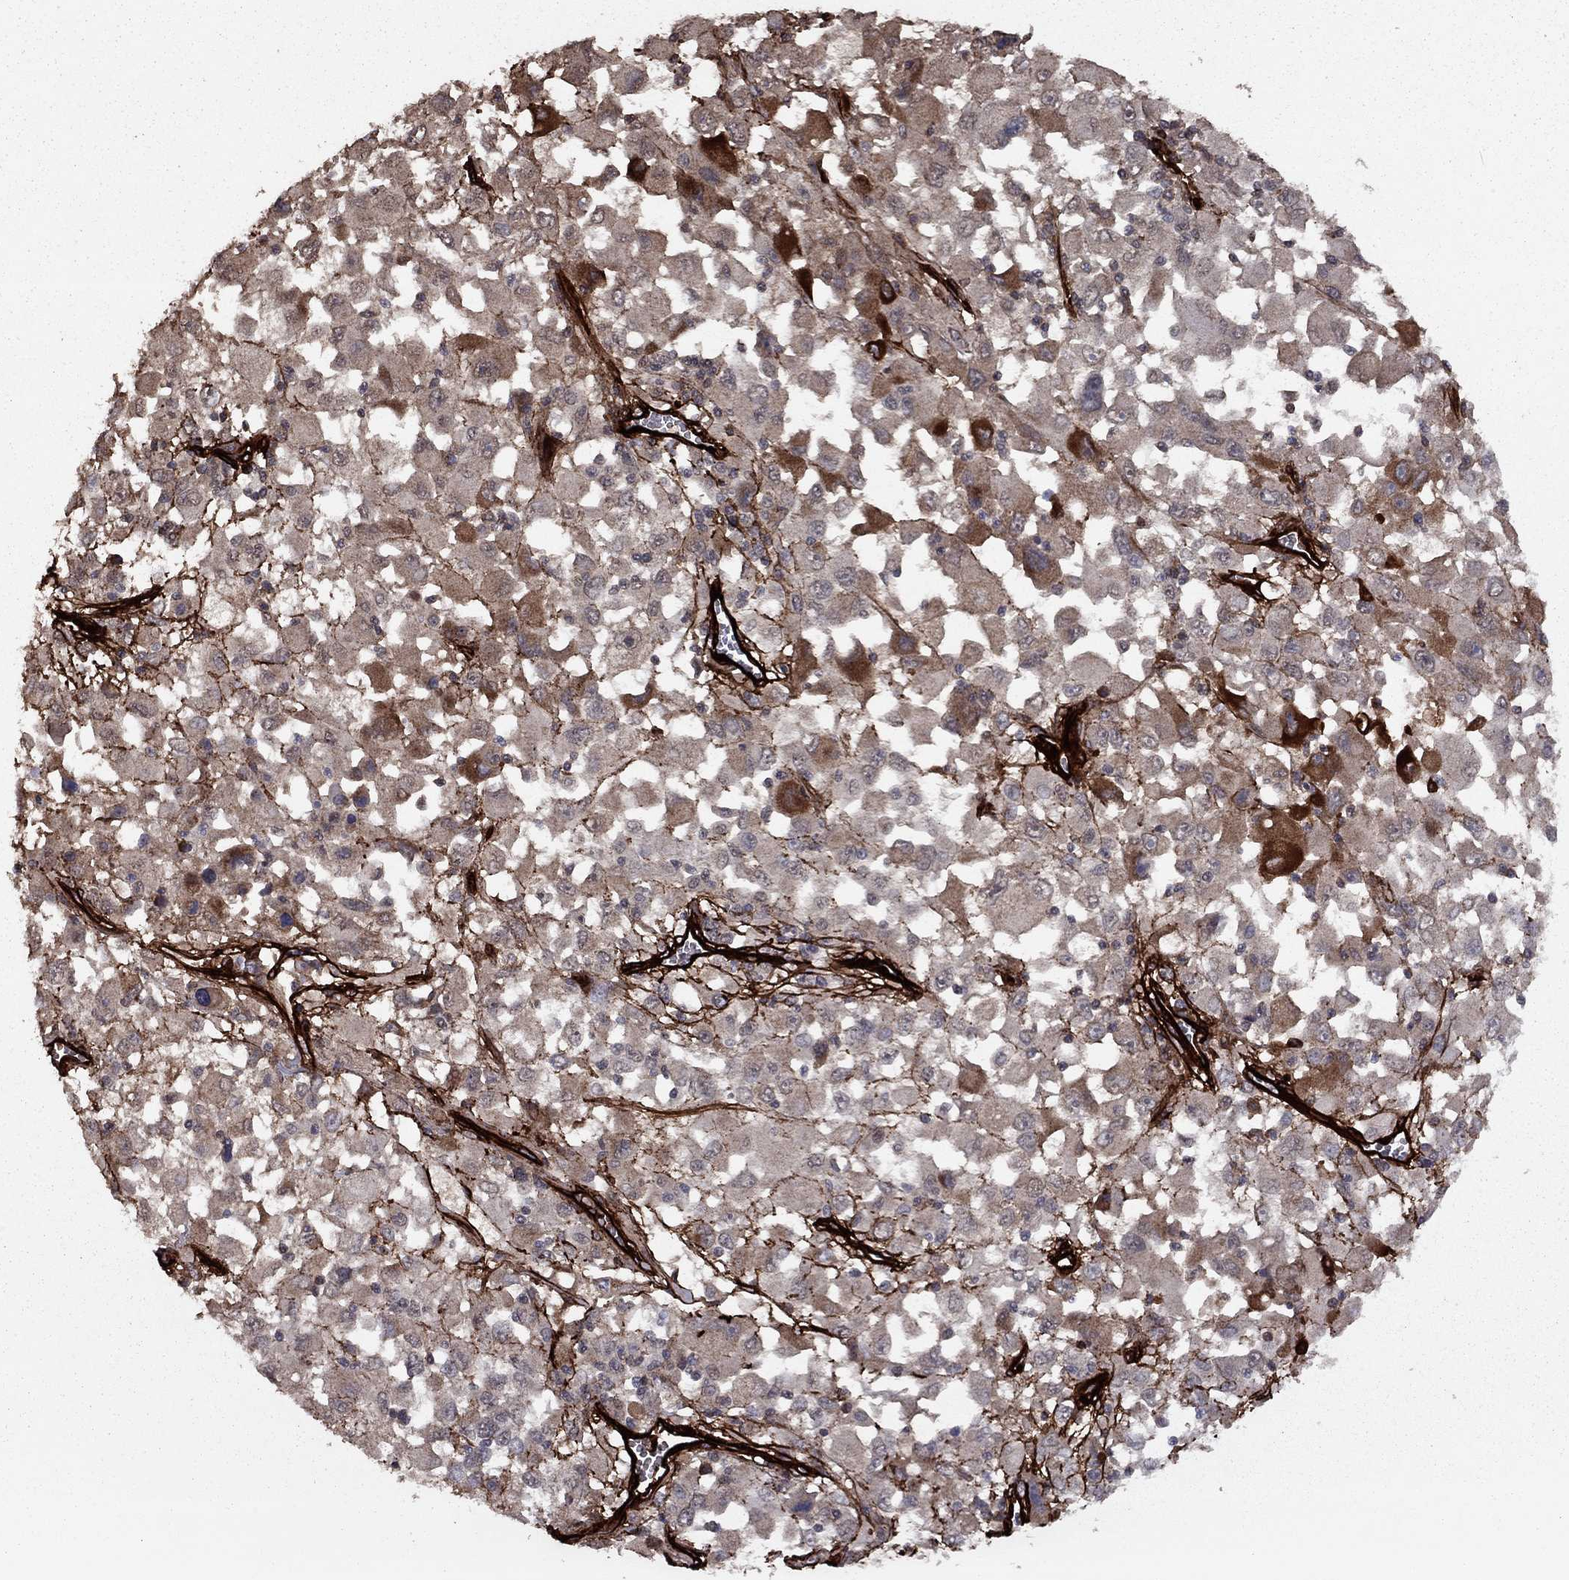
{"staining": {"intensity": "moderate", "quantity": "25%-75%", "location": "cytoplasmic/membranous"}, "tissue": "melanoma", "cell_type": "Tumor cells", "image_type": "cancer", "snomed": [{"axis": "morphology", "description": "Malignant melanoma, Metastatic site"}, {"axis": "topography", "description": "Soft tissue"}], "caption": "Protein staining displays moderate cytoplasmic/membranous positivity in approximately 25%-75% of tumor cells in melanoma.", "gene": "COL18A1", "patient": {"sex": "male", "age": 50}}